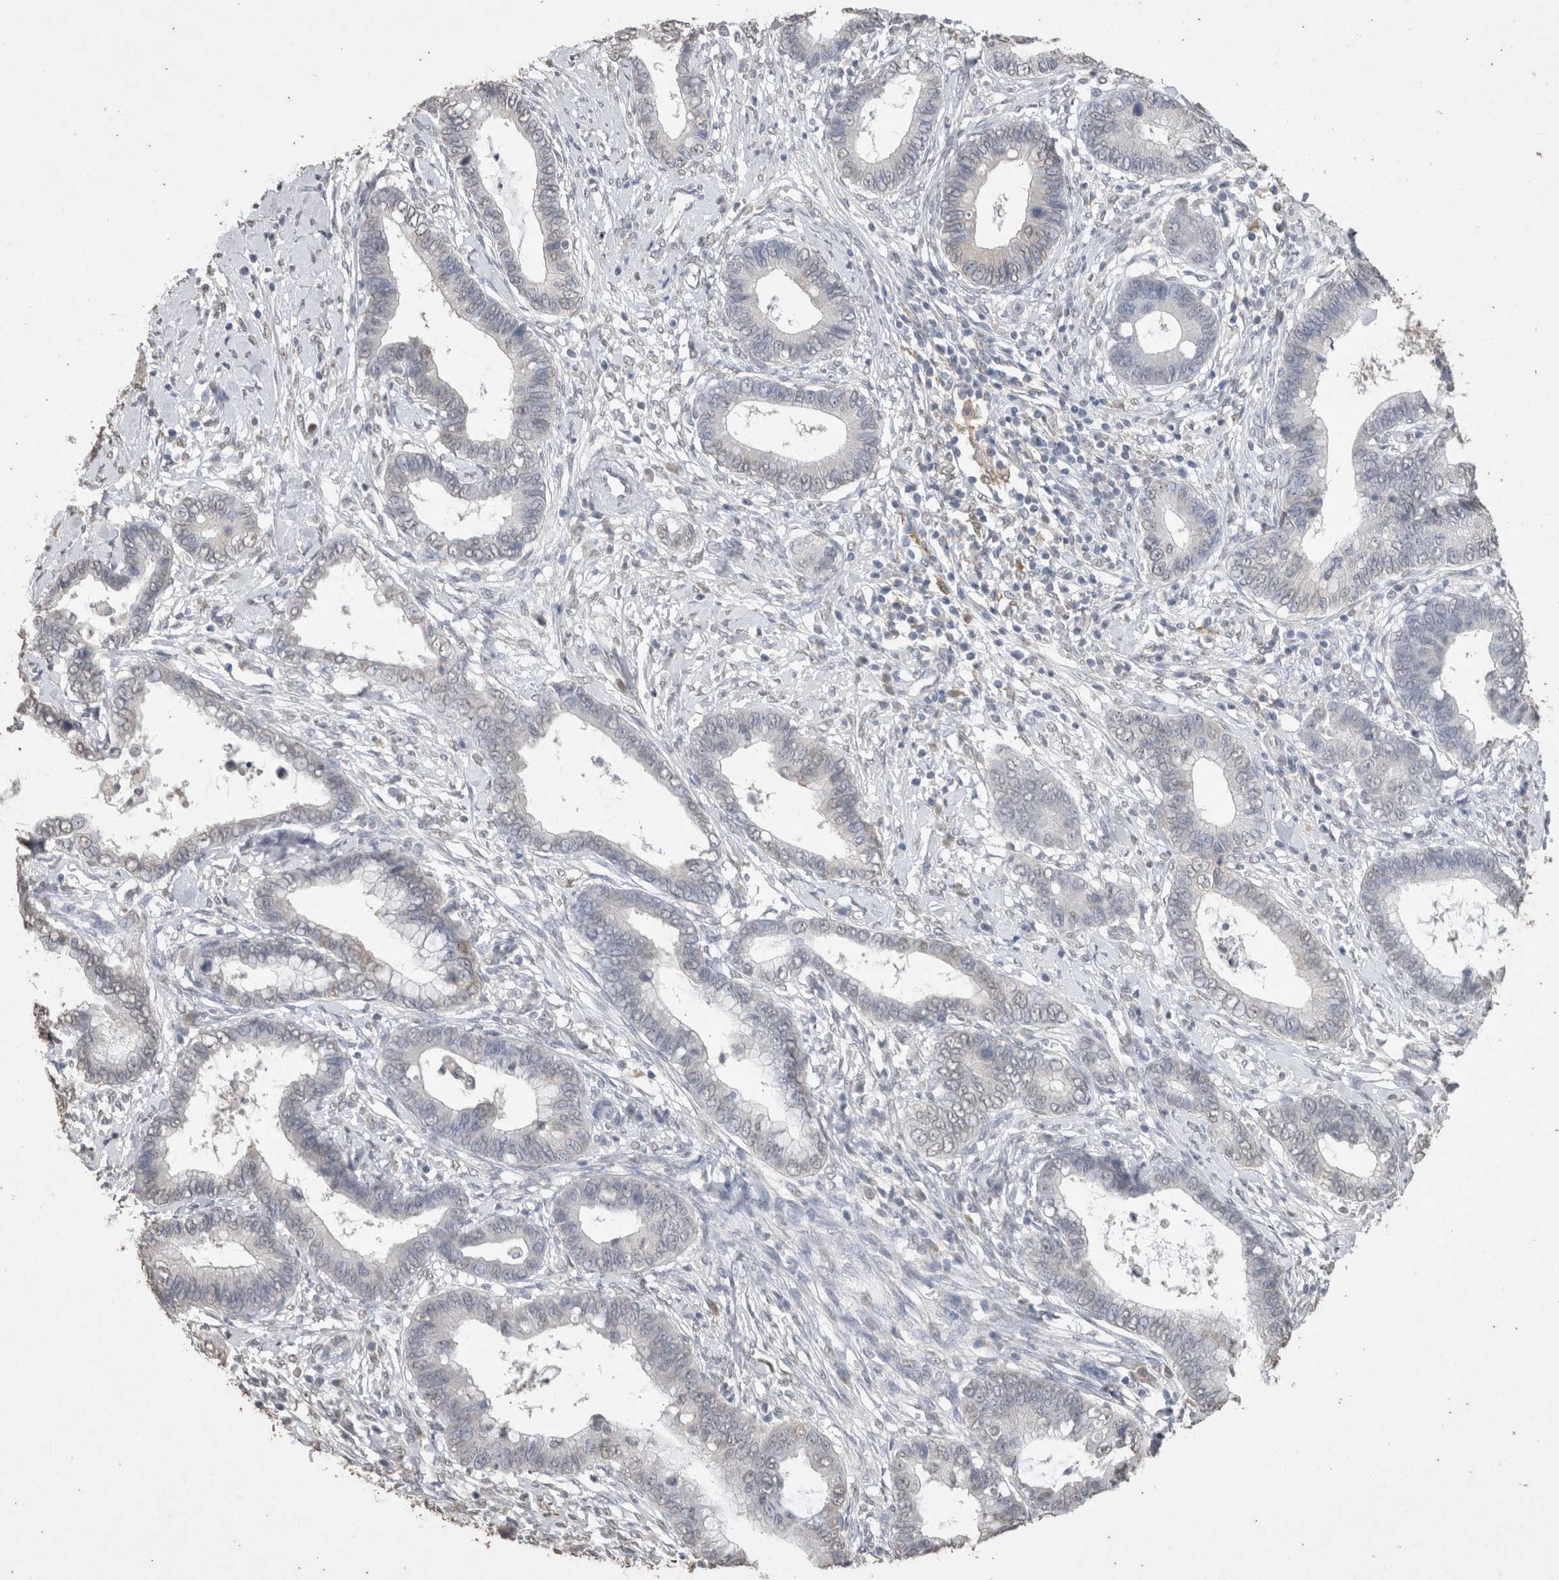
{"staining": {"intensity": "negative", "quantity": "none", "location": "none"}, "tissue": "cervical cancer", "cell_type": "Tumor cells", "image_type": "cancer", "snomed": [{"axis": "morphology", "description": "Adenocarcinoma, NOS"}, {"axis": "topography", "description": "Cervix"}], "caption": "Immunohistochemical staining of cervical cancer (adenocarcinoma) reveals no significant staining in tumor cells.", "gene": "LGALS2", "patient": {"sex": "female", "age": 44}}